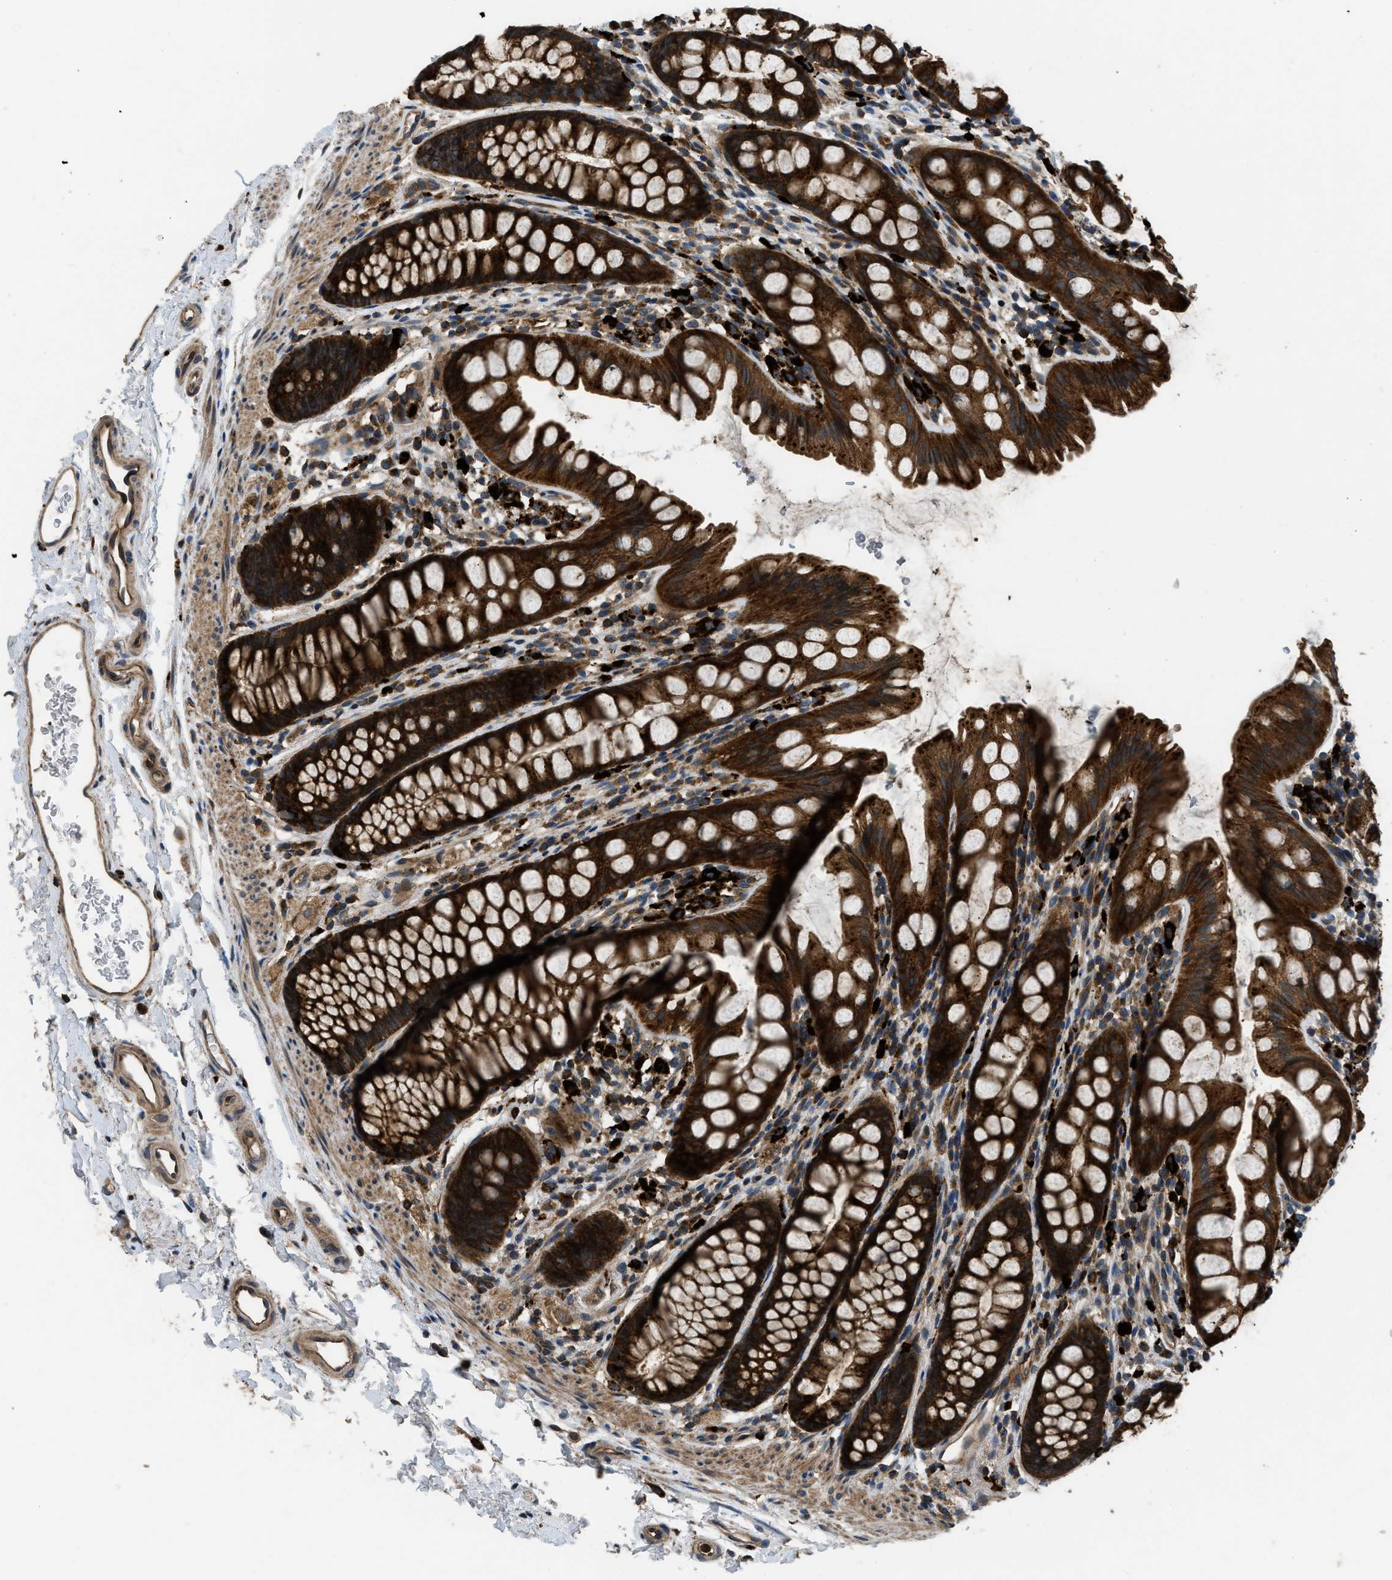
{"staining": {"intensity": "strong", "quantity": ">75%", "location": "cytoplasmic/membranous"}, "tissue": "rectum", "cell_type": "Glandular cells", "image_type": "normal", "snomed": [{"axis": "morphology", "description": "Normal tissue, NOS"}, {"axis": "topography", "description": "Rectum"}], "caption": "Approximately >75% of glandular cells in unremarkable rectum show strong cytoplasmic/membranous protein expression as visualized by brown immunohistochemical staining.", "gene": "GGH", "patient": {"sex": "female", "age": 65}}